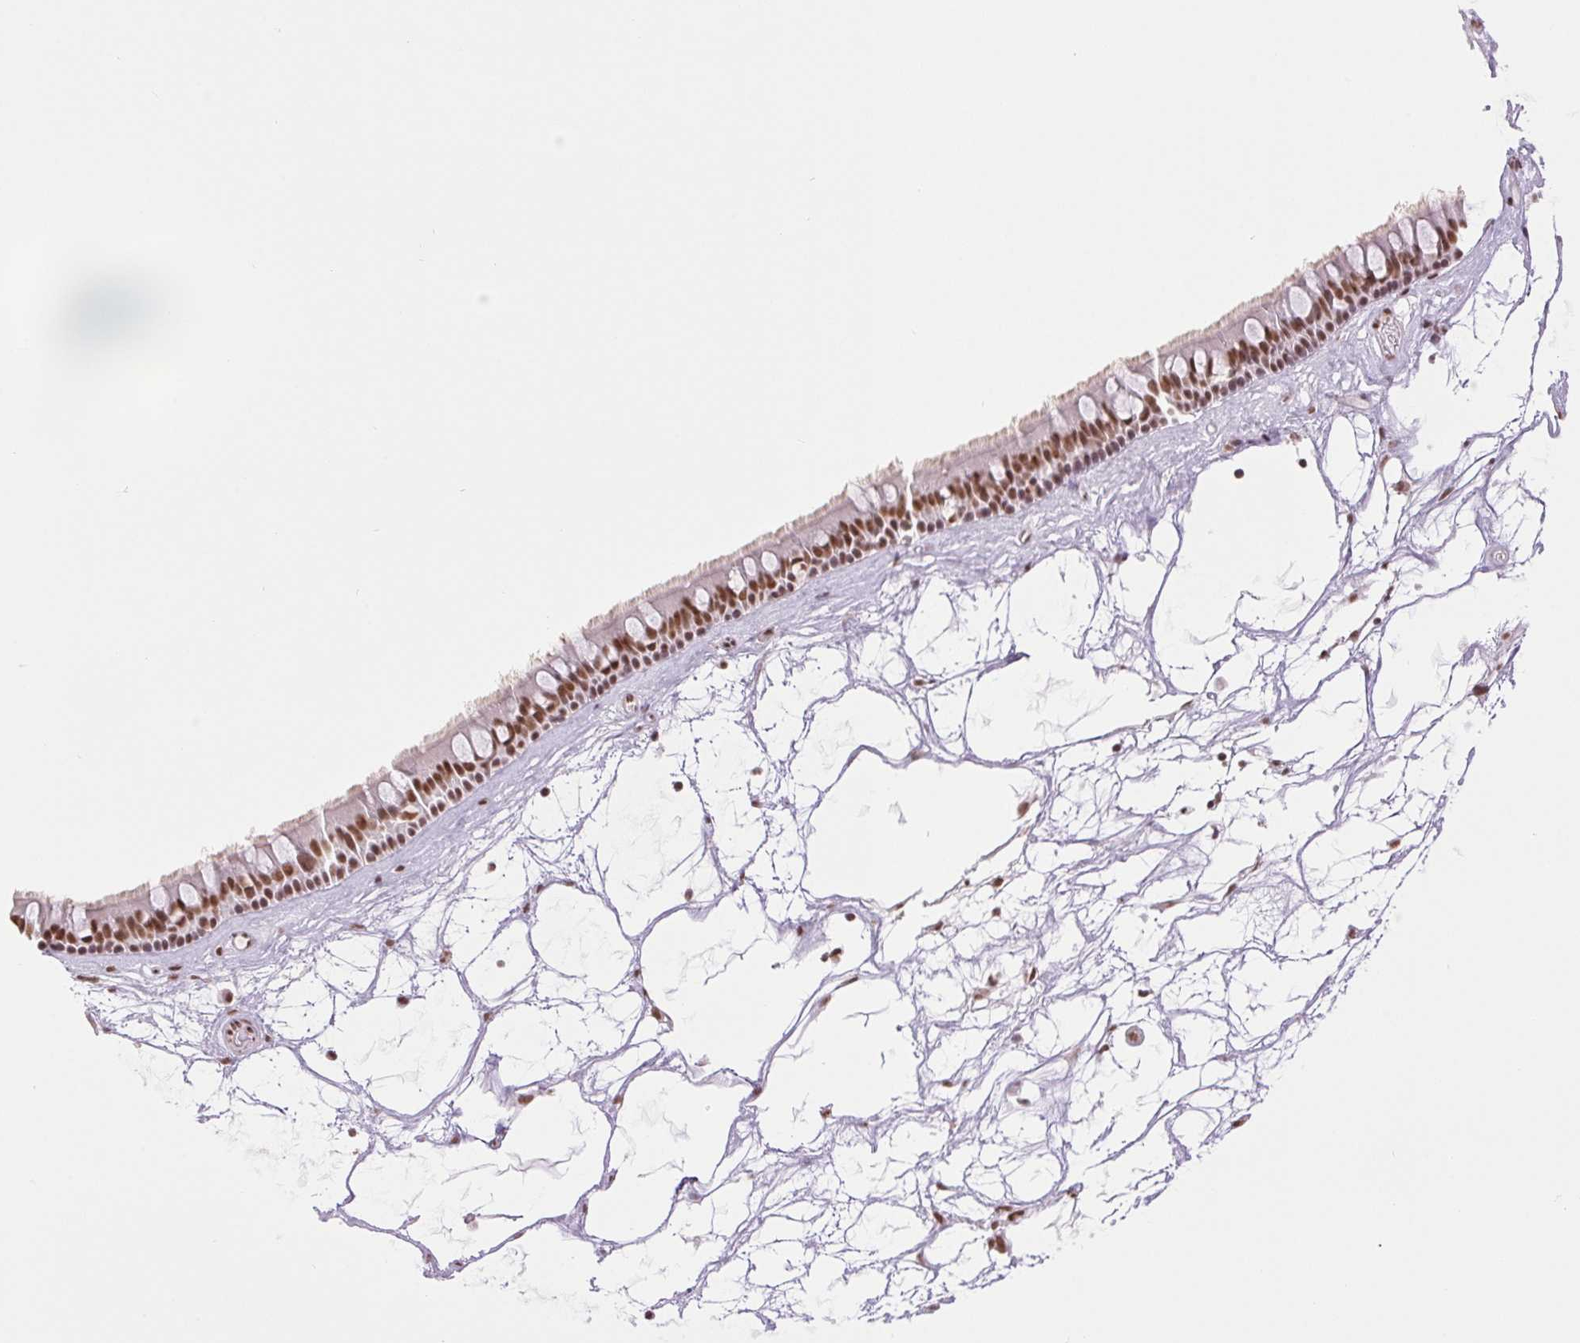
{"staining": {"intensity": "strong", "quantity": ">75%", "location": "nuclear"}, "tissue": "nasopharynx", "cell_type": "Respiratory epithelial cells", "image_type": "normal", "snomed": [{"axis": "morphology", "description": "Normal tissue, NOS"}, {"axis": "topography", "description": "Nasopharynx"}], "caption": "Nasopharynx stained for a protein (brown) demonstrates strong nuclear positive staining in about >75% of respiratory epithelial cells.", "gene": "ZFR2", "patient": {"sex": "male", "age": 68}}